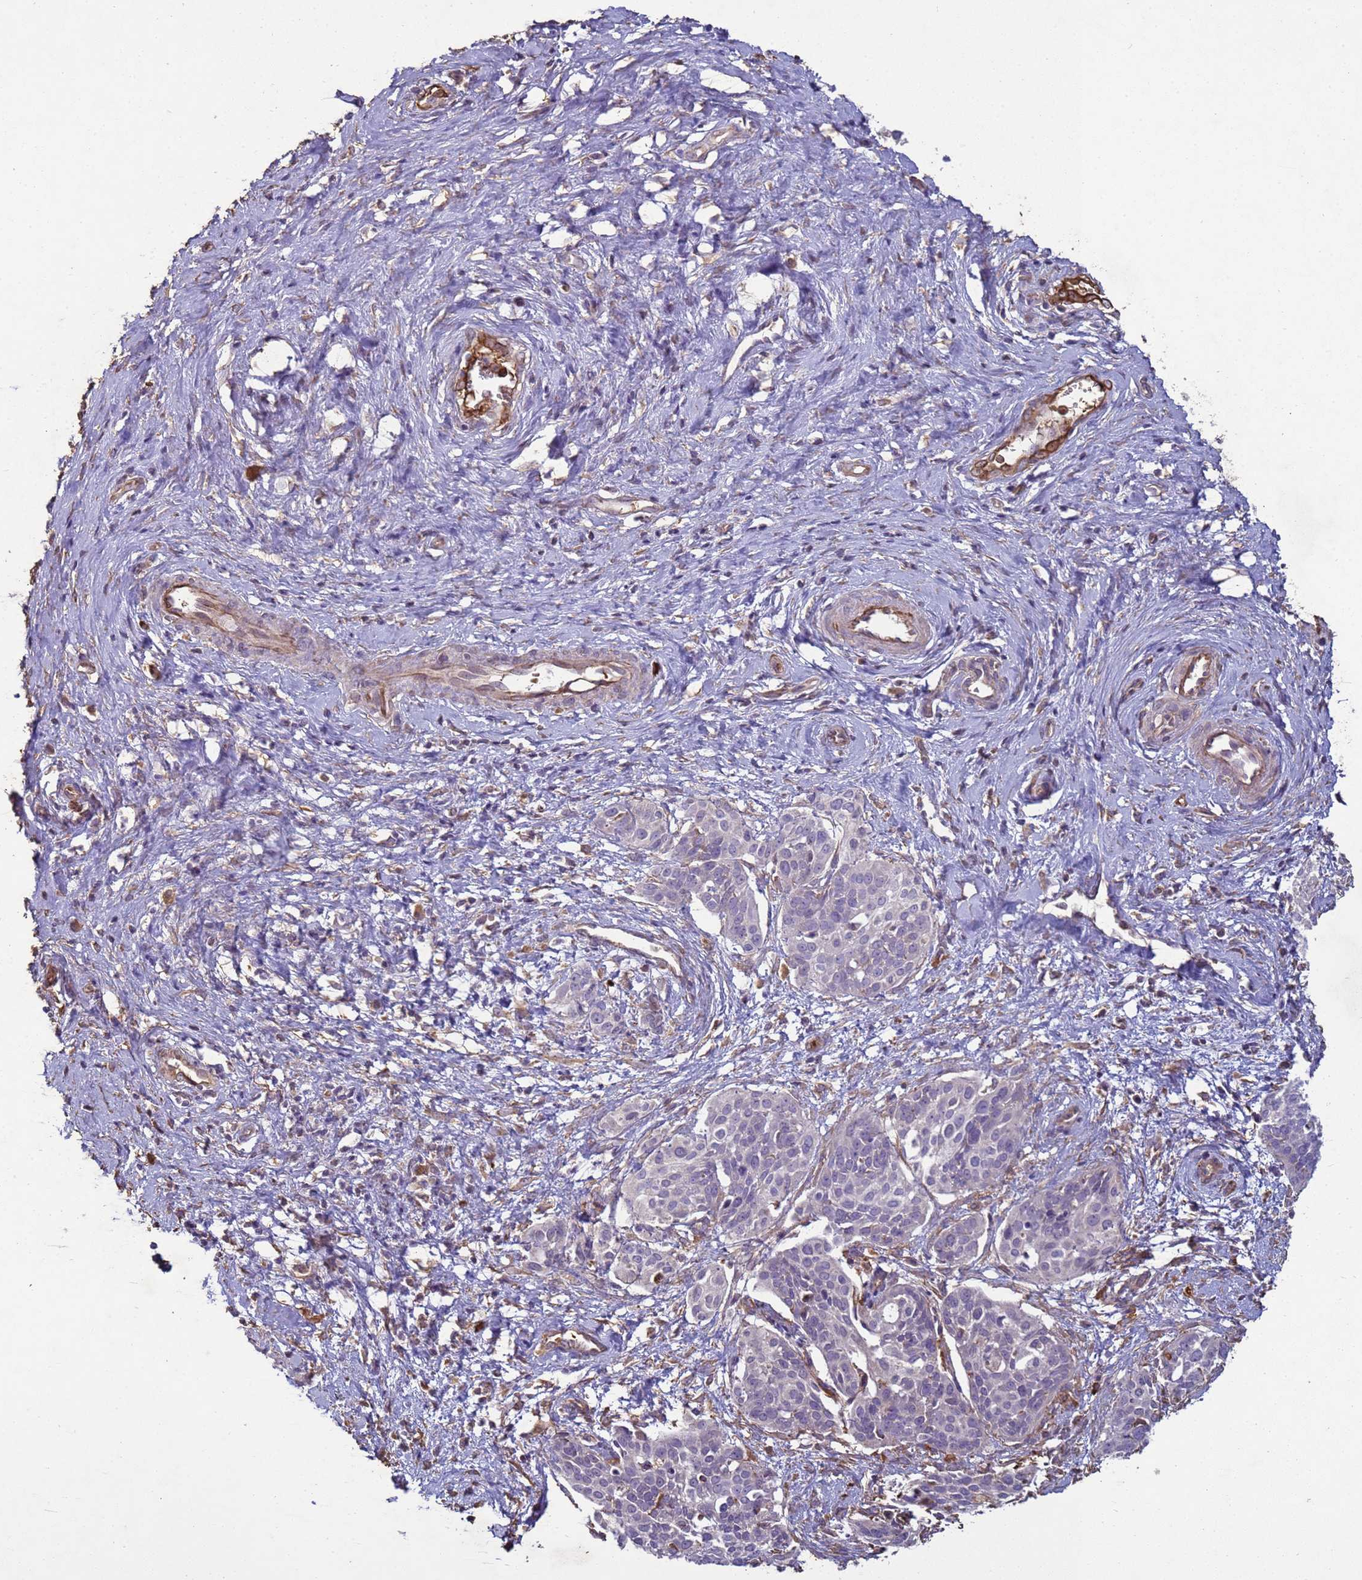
{"staining": {"intensity": "weak", "quantity": "<25%", "location": "cytoplasmic/membranous"}, "tissue": "cervical cancer", "cell_type": "Tumor cells", "image_type": "cancer", "snomed": [{"axis": "morphology", "description": "Squamous cell carcinoma, NOS"}, {"axis": "topography", "description": "Cervix"}], "caption": "Protein analysis of squamous cell carcinoma (cervical) demonstrates no significant staining in tumor cells.", "gene": "SGIP1", "patient": {"sex": "female", "age": 44}}